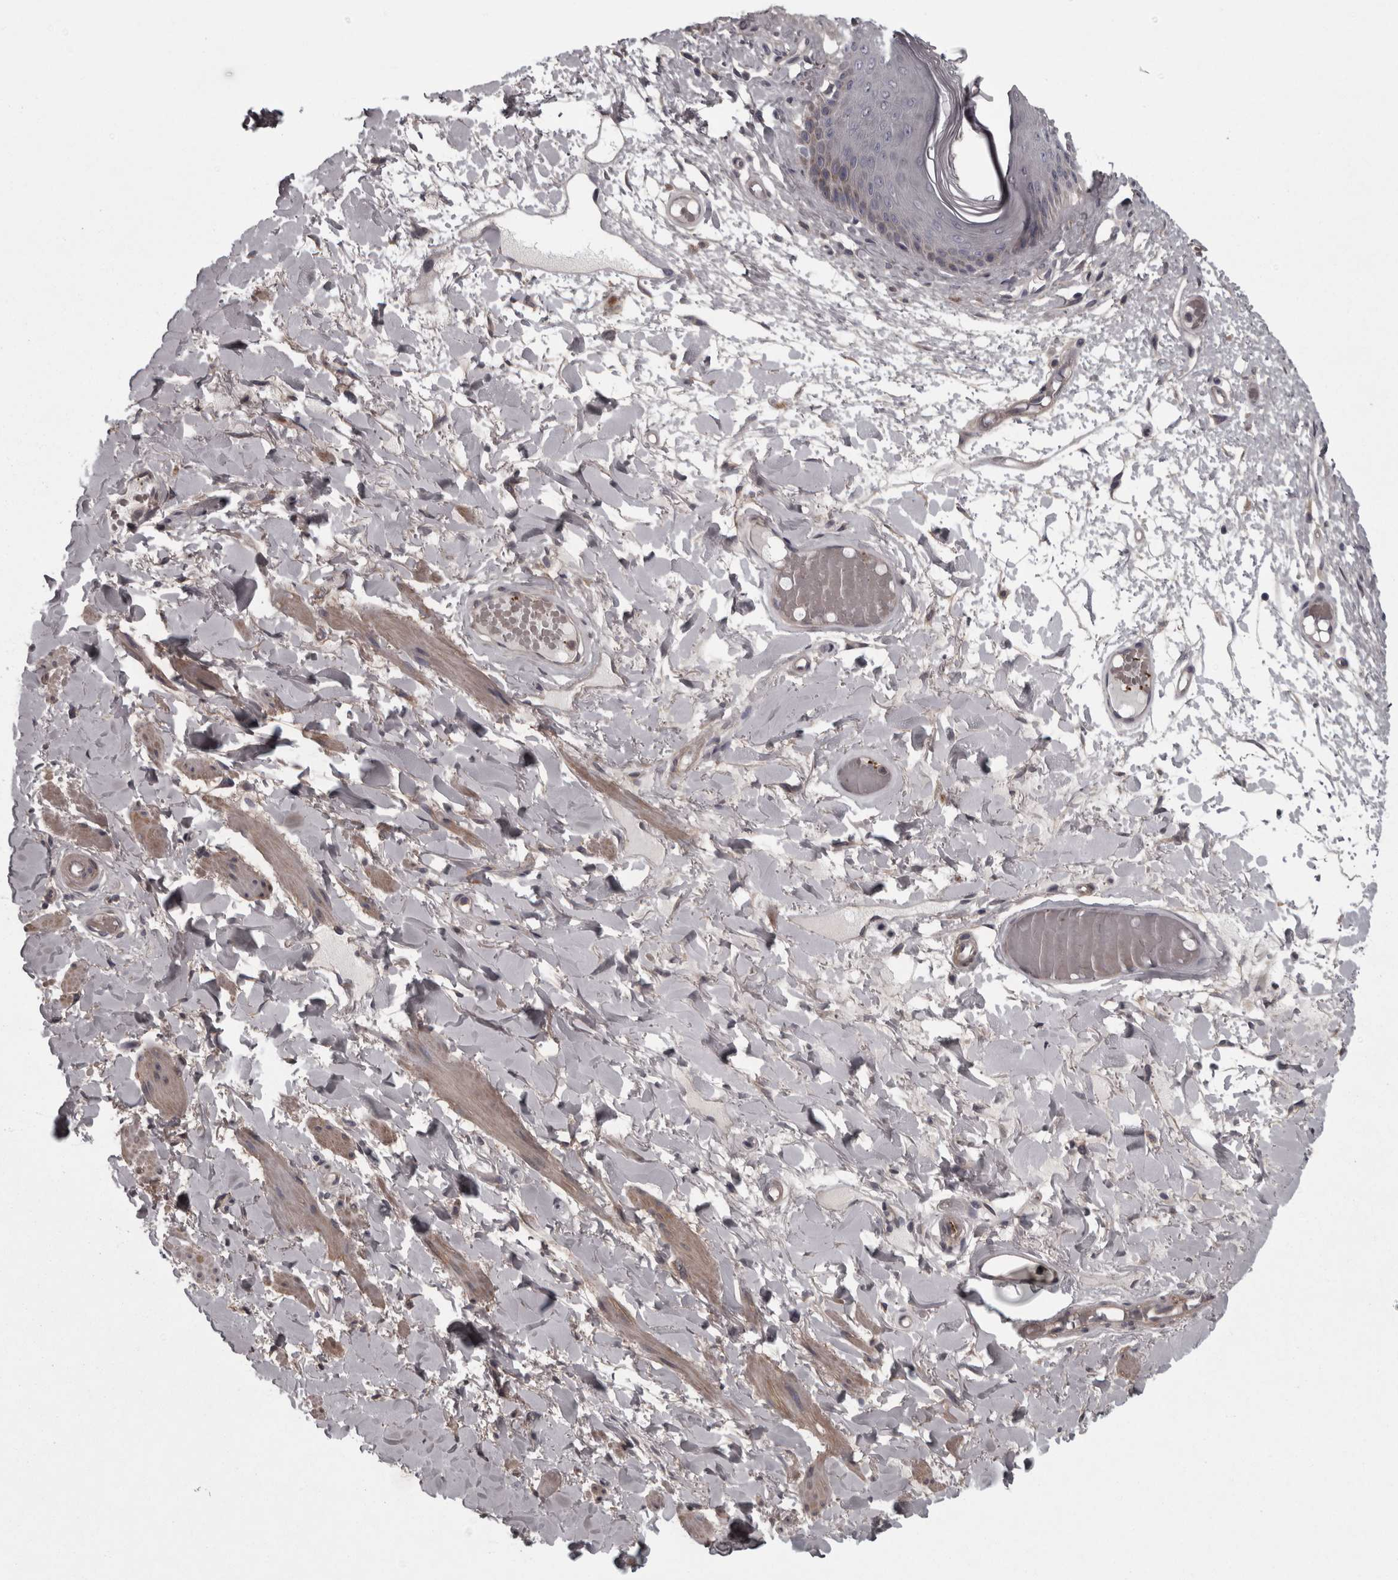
{"staining": {"intensity": "weak", "quantity": "<25%", "location": "cytoplasmic/membranous"}, "tissue": "skin", "cell_type": "Epidermal cells", "image_type": "normal", "snomed": [{"axis": "morphology", "description": "Normal tissue, NOS"}, {"axis": "topography", "description": "Vulva"}], "caption": "The photomicrograph shows no staining of epidermal cells in normal skin. Brightfield microscopy of IHC stained with DAB (brown) and hematoxylin (blue), captured at high magnification.", "gene": "RSU1", "patient": {"sex": "female", "age": 73}}